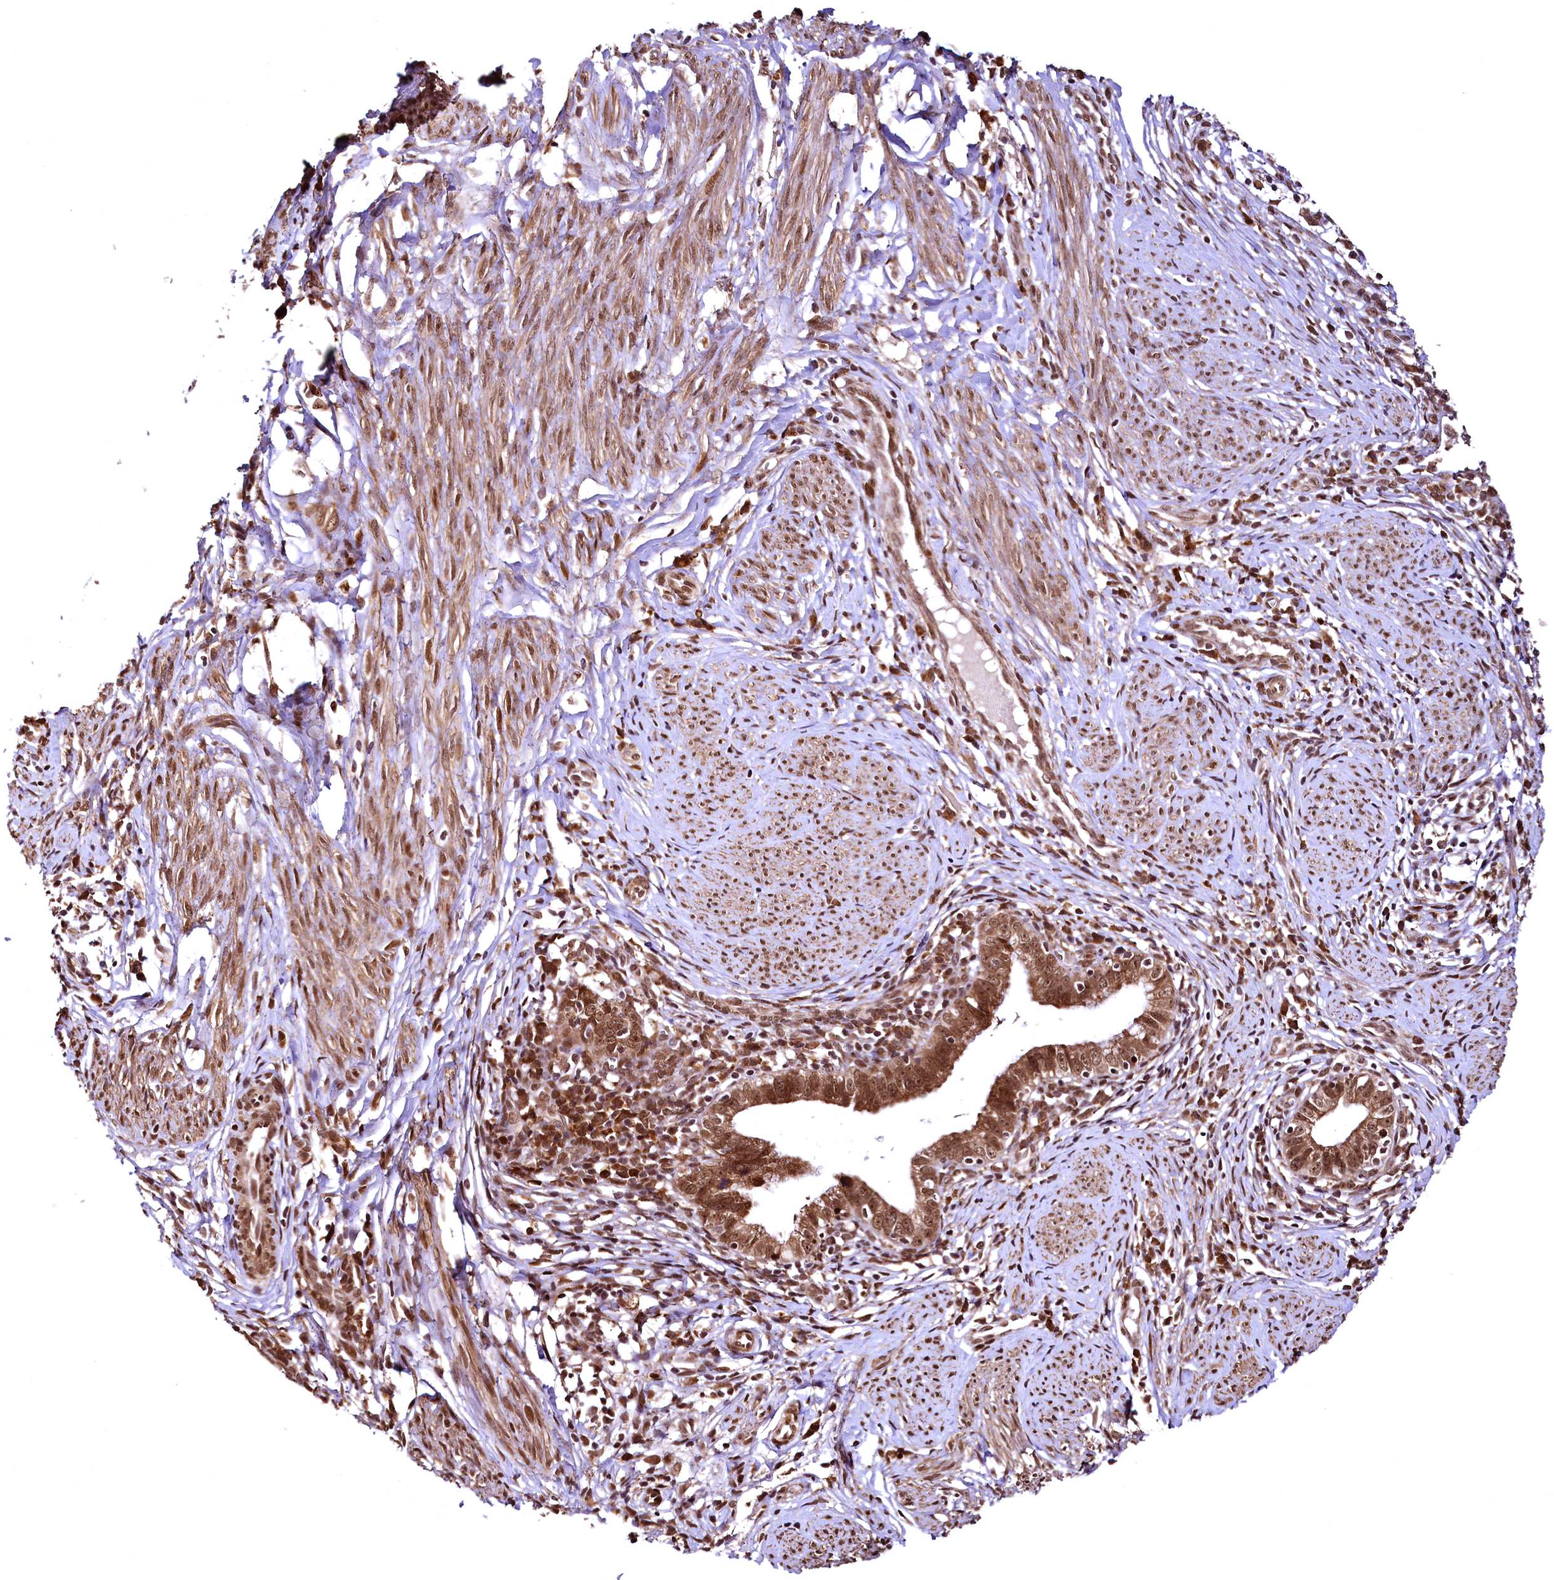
{"staining": {"intensity": "moderate", "quantity": ">75%", "location": "cytoplasmic/membranous,nuclear"}, "tissue": "cervical cancer", "cell_type": "Tumor cells", "image_type": "cancer", "snomed": [{"axis": "morphology", "description": "Adenocarcinoma, NOS"}, {"axis": "topography", "description": "Cervix"}], "caption": "Protein staining of adenocarcinoma (cervical) tissue reveals moderate cytoplasmic/membranous and nuclear staining in about >75% of tumor cells.", "gene": "PDS5B", "patient": {"sex": "female", "age": 36}}